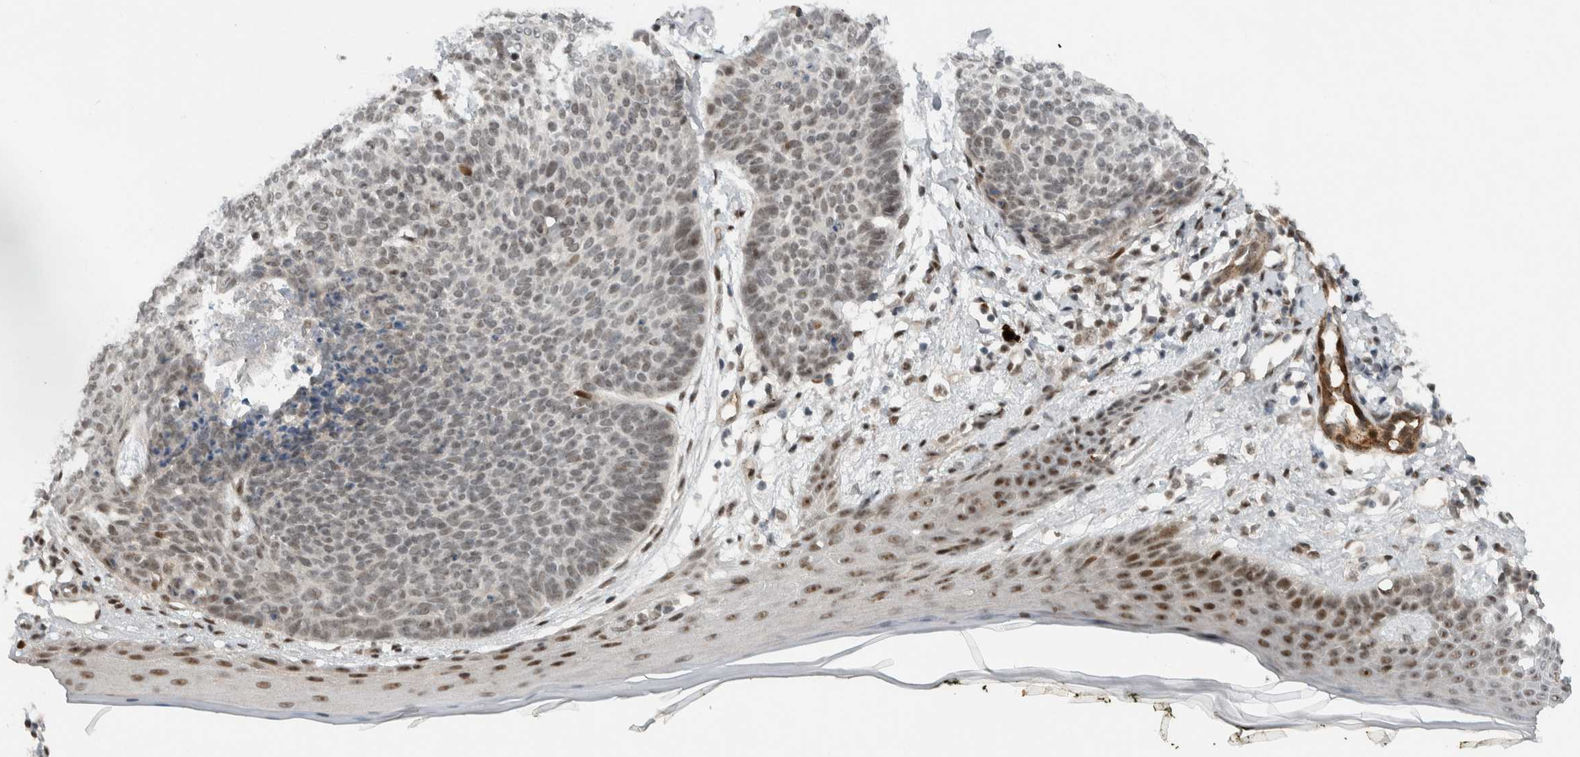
{"staining": {"intensity": "weak", "quantity": "<25%", "location": "nuclear"}, "tissue": "skin cancer", "cell_type": "Tumor cells", "image_type": "cancer", "snomed": [{"axis": "morphology", "description": "Normal tissue, NOS"}, {"axis": "morphology", "description": "Basal cell carcinoma"}, {"axis": "topography", "description": "Skin"}], "caption": "Immunohistochemistry (IHC) micrograph of human skin basal cell carcinoma stained for a protein (brown), which demonstrates no staining in tumor cells.", "gene": "ZFP91", "patient": {"sex": "male", "age": 50}}